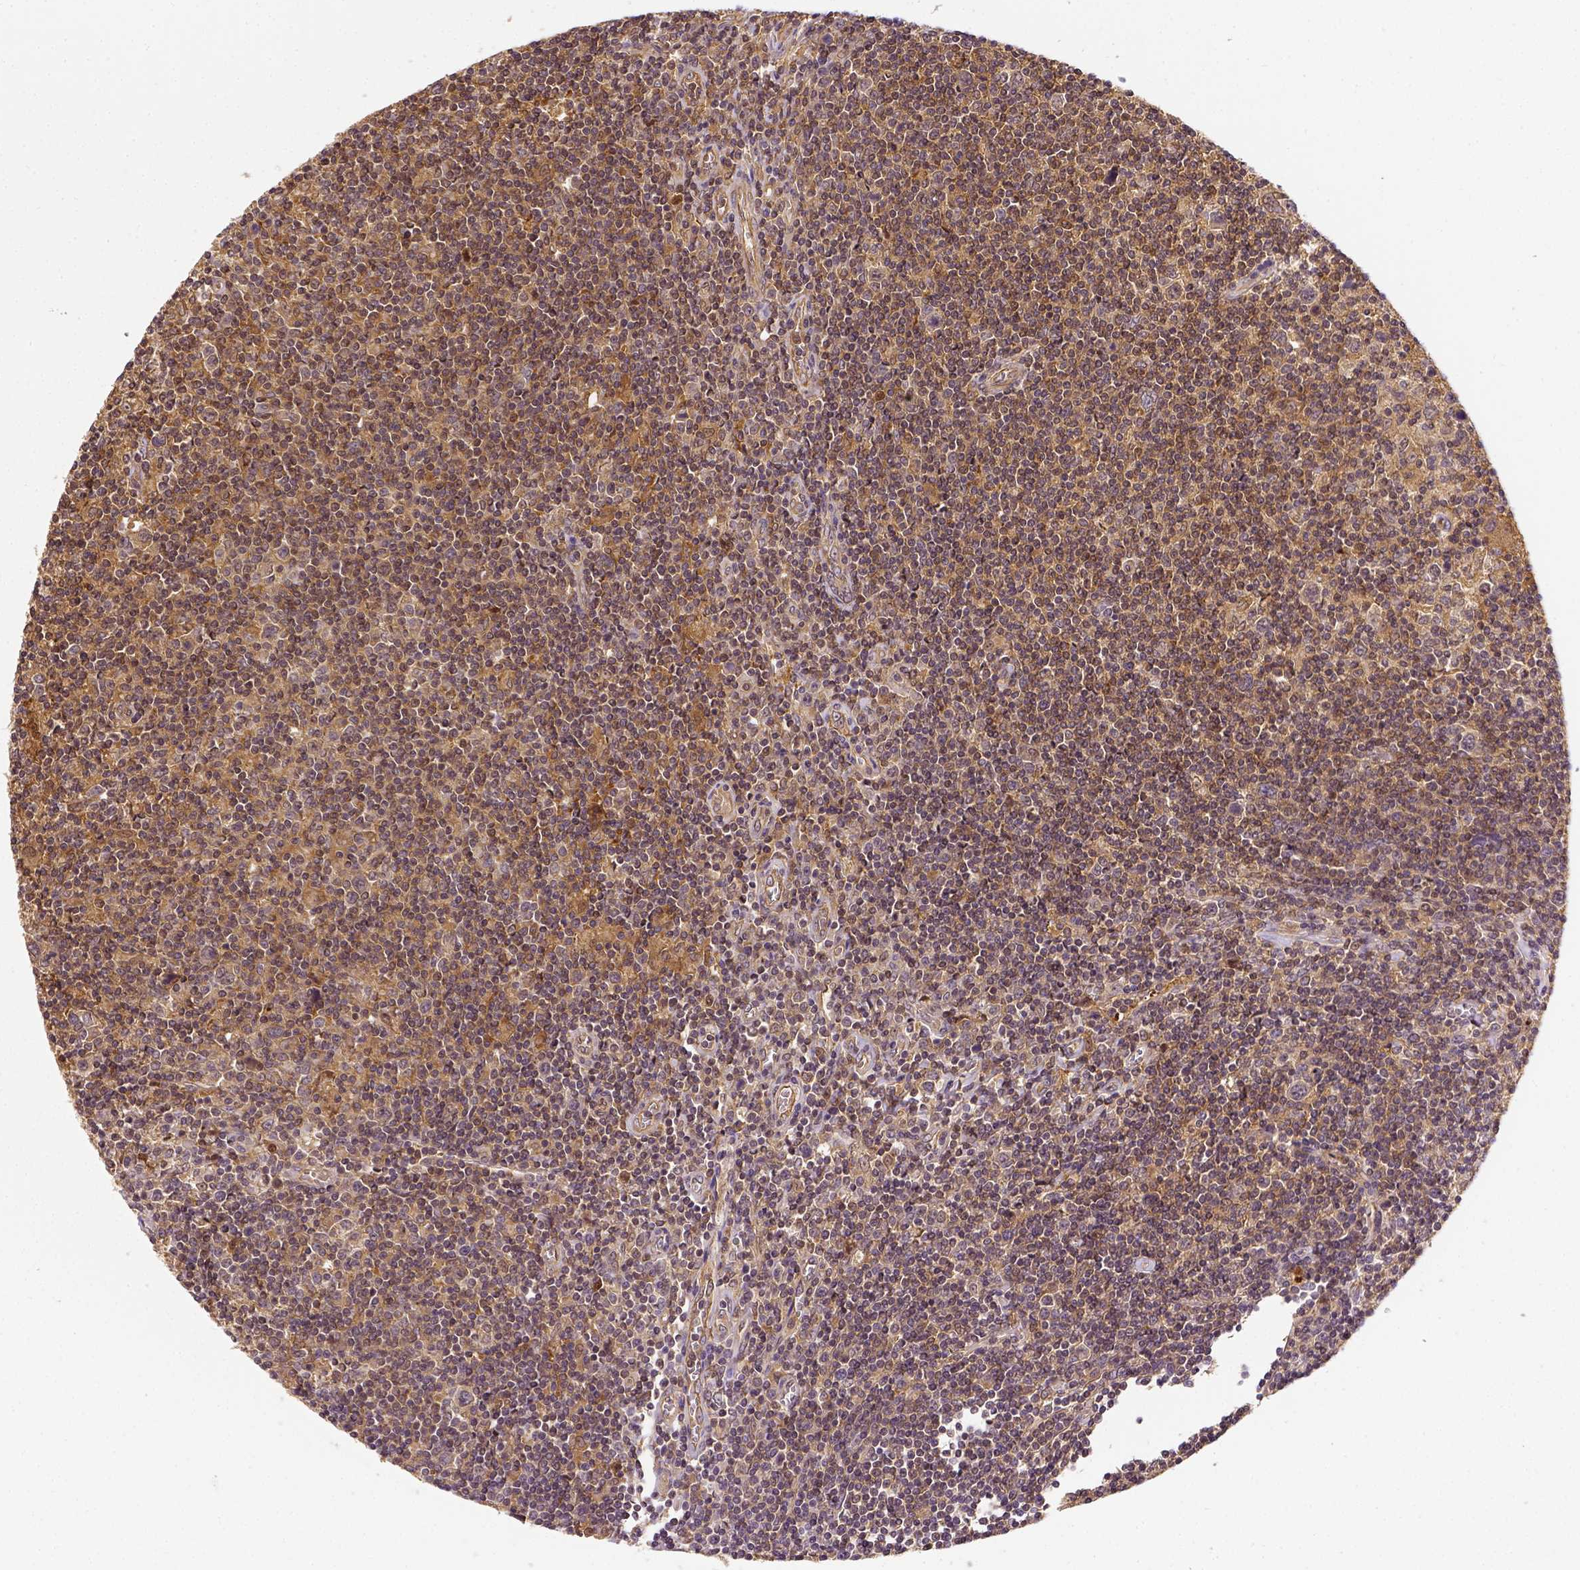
{"staining": {"intensity": "moderate", "quantity": ">75%", "location": "cytoplasmic/membranous"}, "tissue": "lymphoma", "cell_type": "Tumor cells", "image_type": "cancer", "snomed": [{"axis": "morphology", "description": "Hodgkin's disease, NOS"}, {"axis": "topography", "description": "Lymph node"}], "caption": "This is a photomicrograph of IHC staining of Hodgkin's disease, which shows moderate staining in the cytoplasmic/membranous of tumor cells.", "gene": "MATK", "patient": {"sex": "male", "age": 40}}